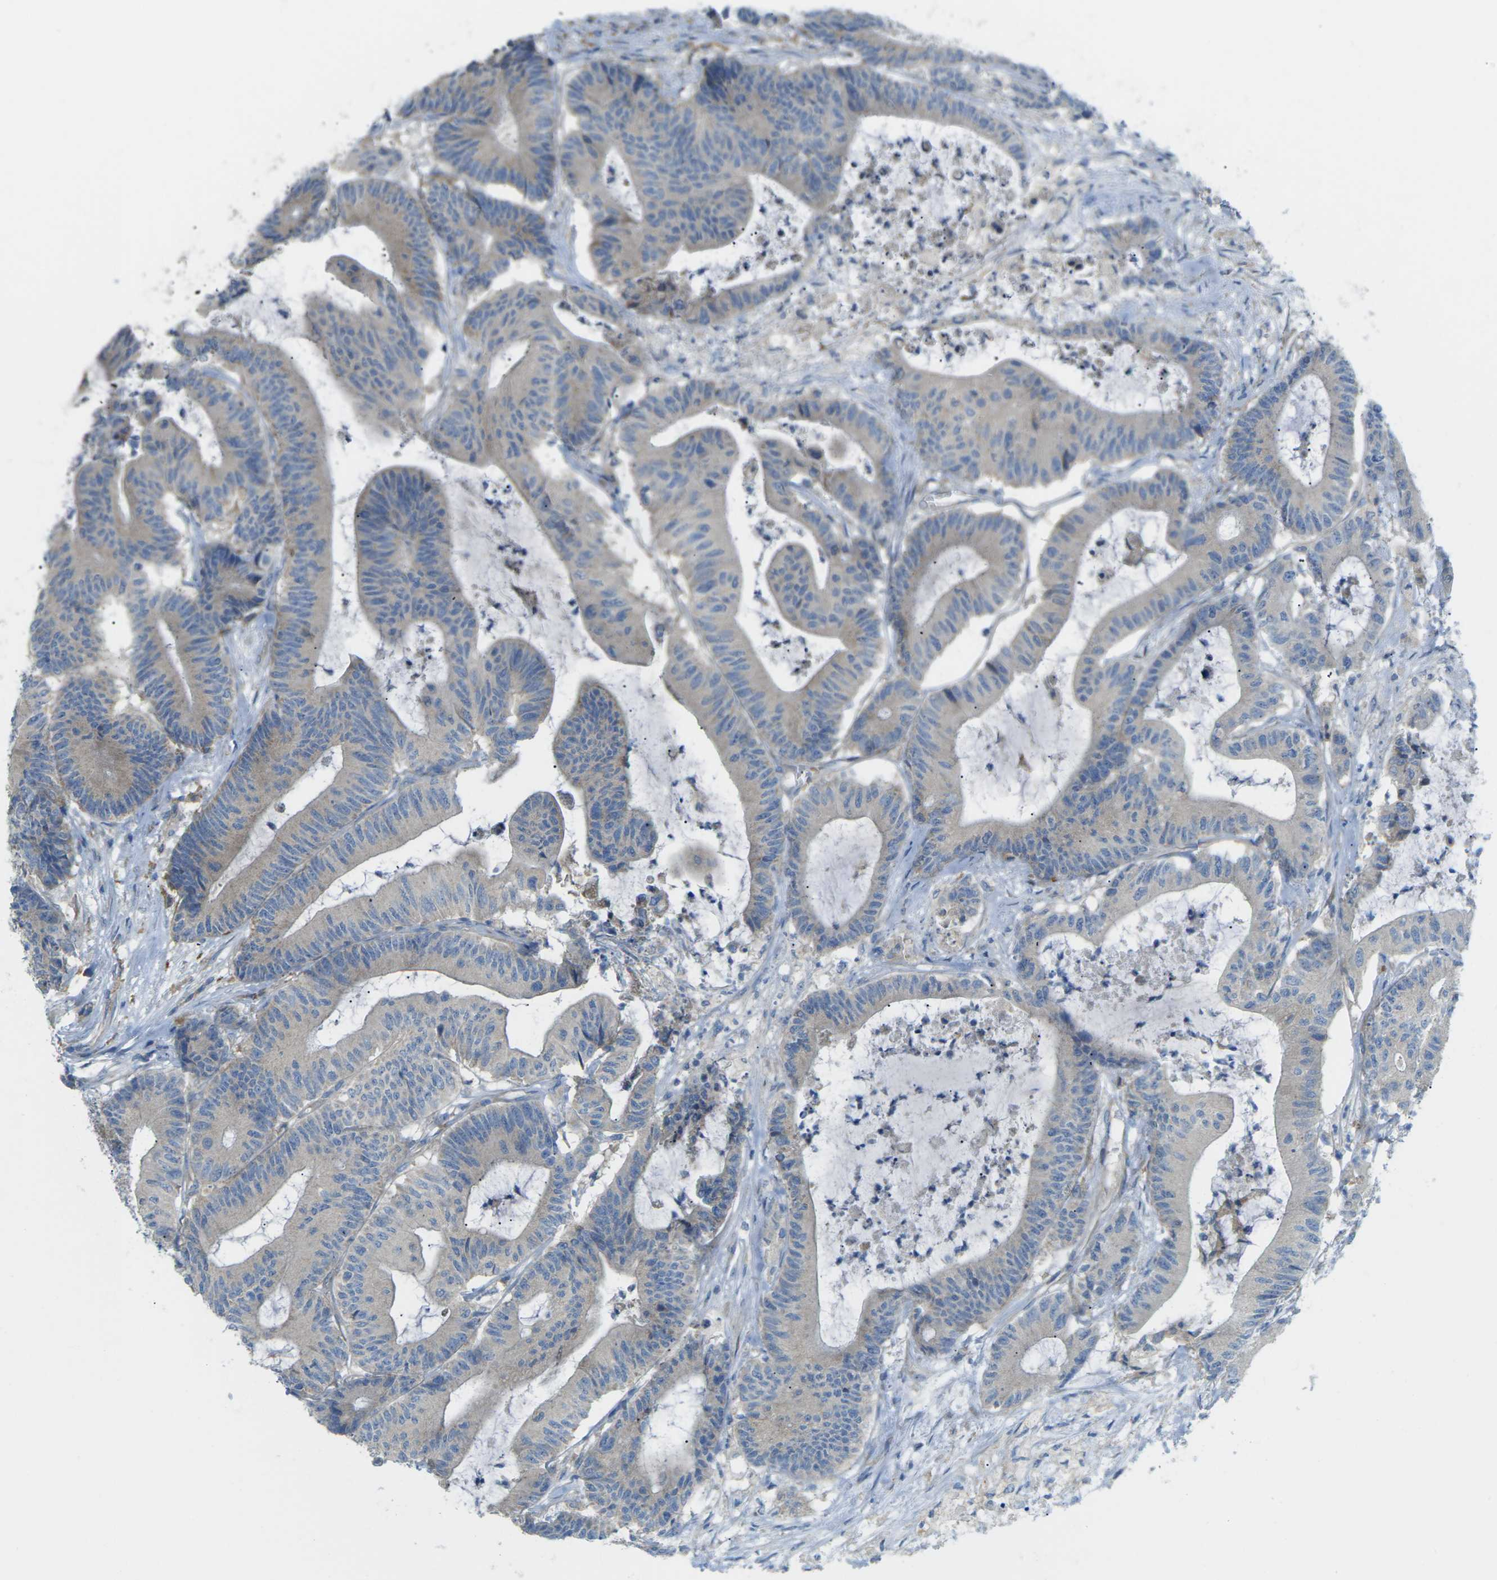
{"staining": {"intensity": "weak", "quantity": ">75%", "location": "cytoplasmic/membranous"}, "tissue": "colorectal cancer", "cell_type": "Tumor cells", "image_type": "cancer", "snomed": [{"axis": "morphology", "description": "Adenocarcinoma, NOS"}, {"axis": "topography", "description": "Colon"}], "caption": "Immunohistochemistry (IHC) (DAB) staining of human colorectal cancer reveals weak cytoplasmic/membranous protein staining in about >75% of tumor cells. (brown staining indicates protein expression, while blue staining denotes nuclei).", "gene": "MYLK4", "patient": {"sex": "female", "age": 84}}